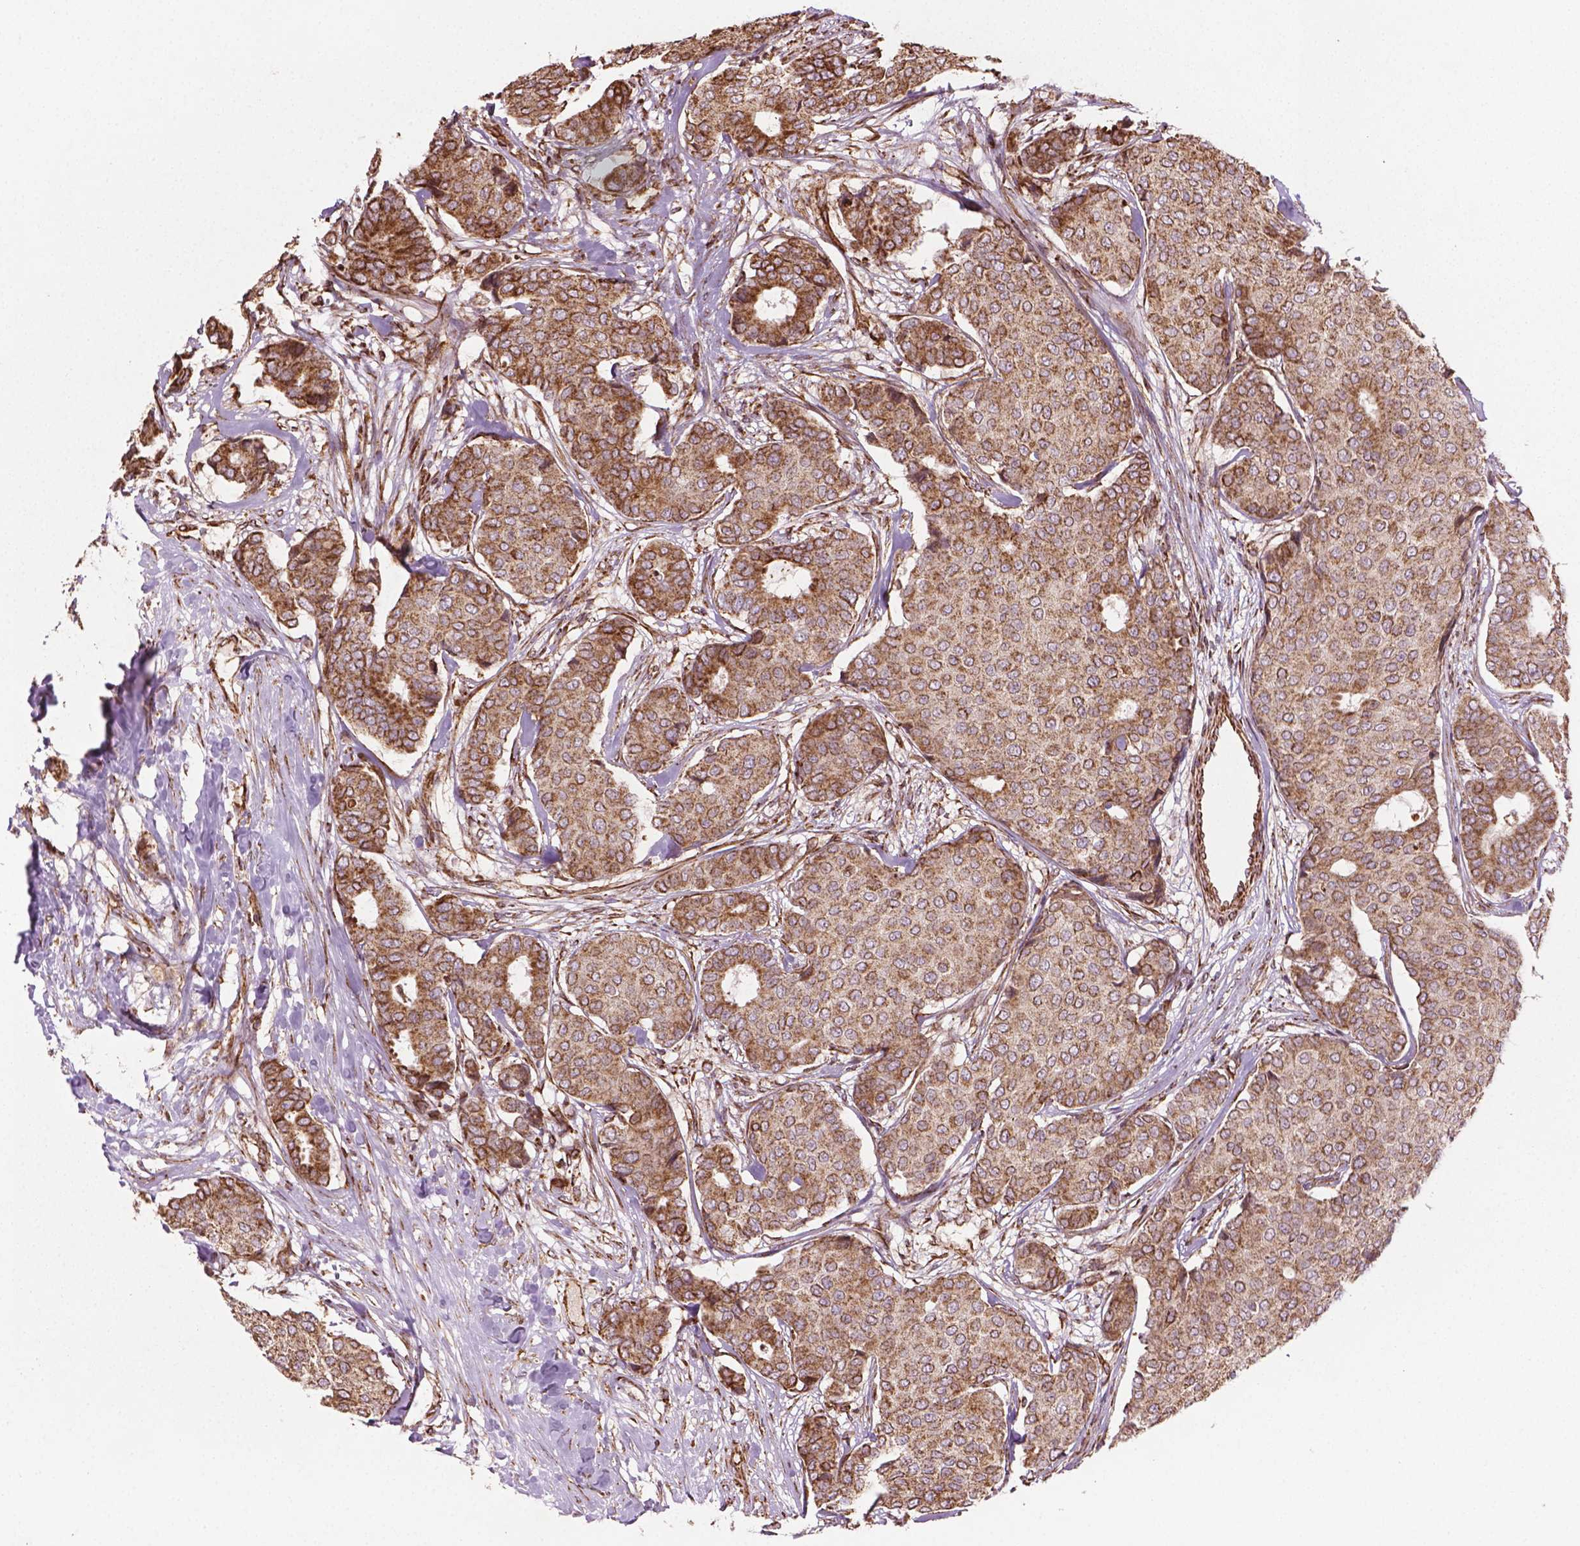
{"staining": {"intensity": "weak", "quantity": ">75%", "location": "cytoplasmic/membranous"}, "tissue": "breast cancer", "cell_type": "Tumor cells", "image_type": "cancer", "snomed": [{"axis": "morphology", "description": "Duct carcinoma"}, {"axis": "topography", "description": "Breast"}], "caption": "Tumor cells demonstrate low levels of weak cytoplasmic/membranous staining in about >75% of cells in breast infiltrating ductal carcinoma. Nuclei are stained in blue.", "gene": "HS3ST3A1", "patient": {"sex": "female", "age": 75}}